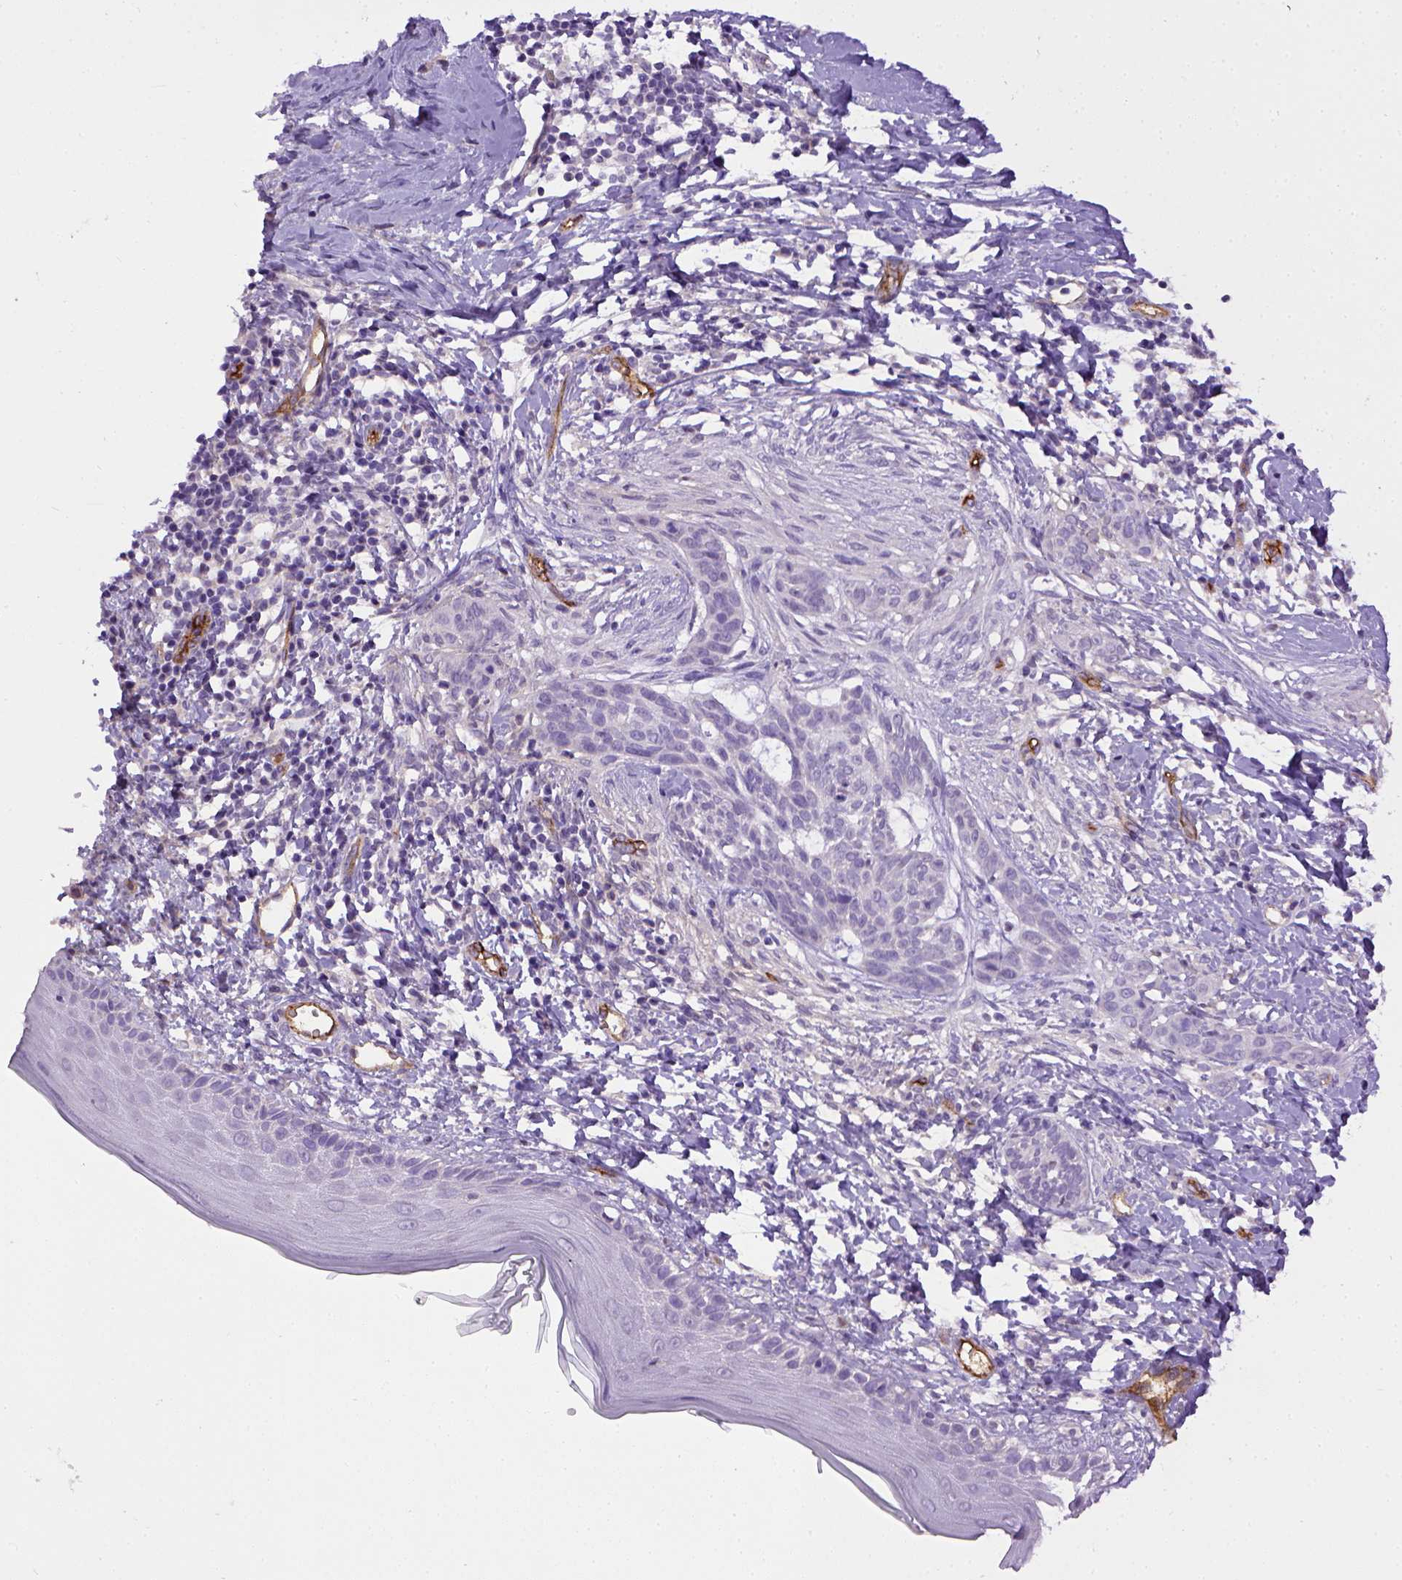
{"staining": {"intensity": "negative", "quantity": "none", "location": "none"}, "tissue": "skin cancer", "cell_type": "Tumor cells", "image_type": "cancer", "snomed": [{"axis": "morphology", "description": "Normal tissue, NOS"}, {"axis": "morphology", "description": "Basal cell carcinoma"}, {"axis": "topography", "description": "Skin"}], "caption": "Tumor cells are negative for protein expression in human basal cell carcinoma (skin).", "gene": "ENG", "patient": {"sex": "male", "age": 84}}